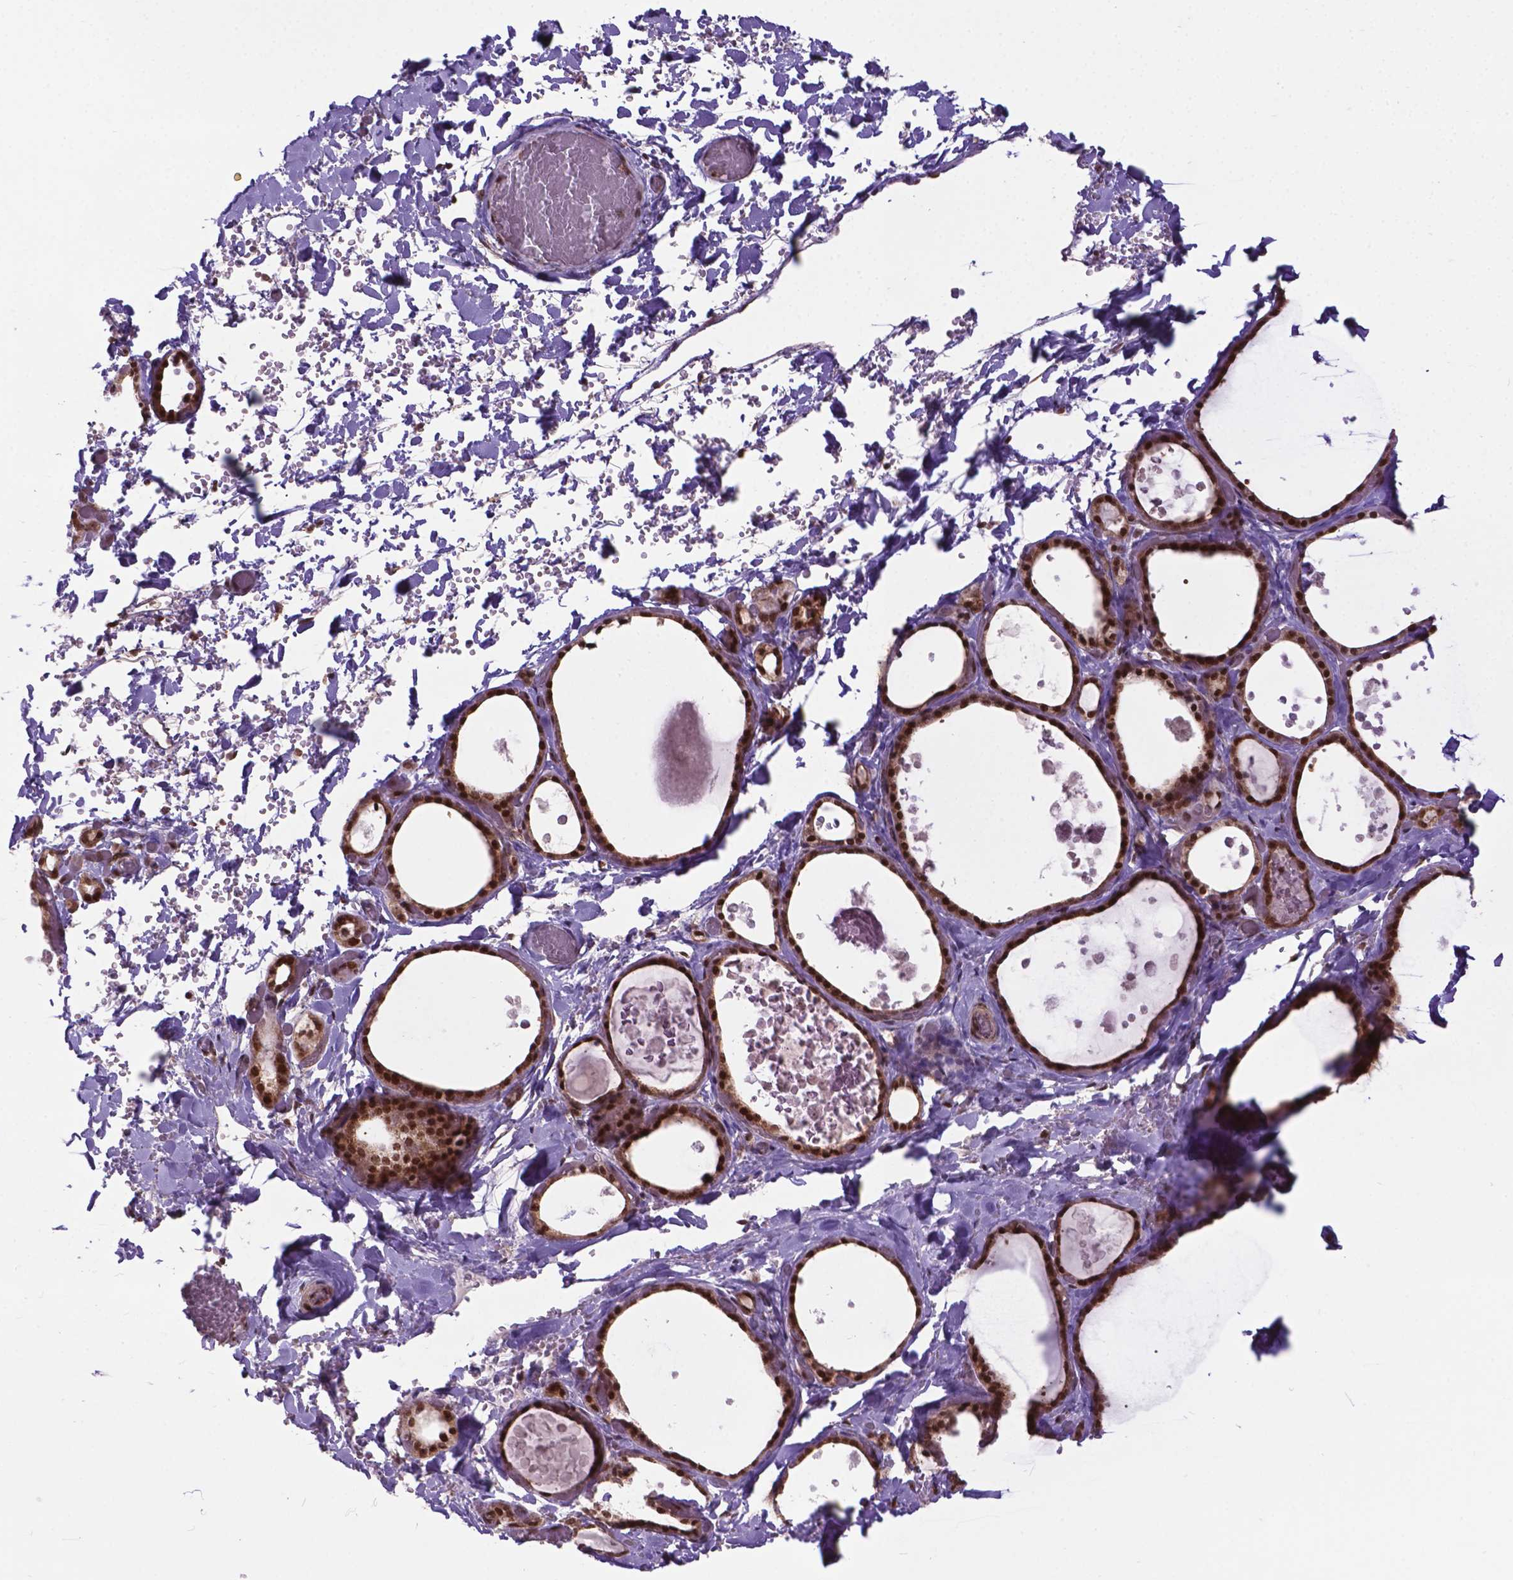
{"staining": {"intensity": "strong", "quantity": ">75%", "location": "nuclear"}, "tissue": "thyroid gland", "cell_type": "Glandular cells", "image_type": "normal", "snomed": [{"axis": "morphology", "description": "Normal tissue, NOS"}, {"axis": "topography", "description": "Thyroid gland"}], "caption": "Protein analysis of benign thyroid gland exhibits strong nuclear expression in approximately >75% of glandular cells.", "gene": "CSNK2A1", "patient": {"sex": "female", "age": 56}}